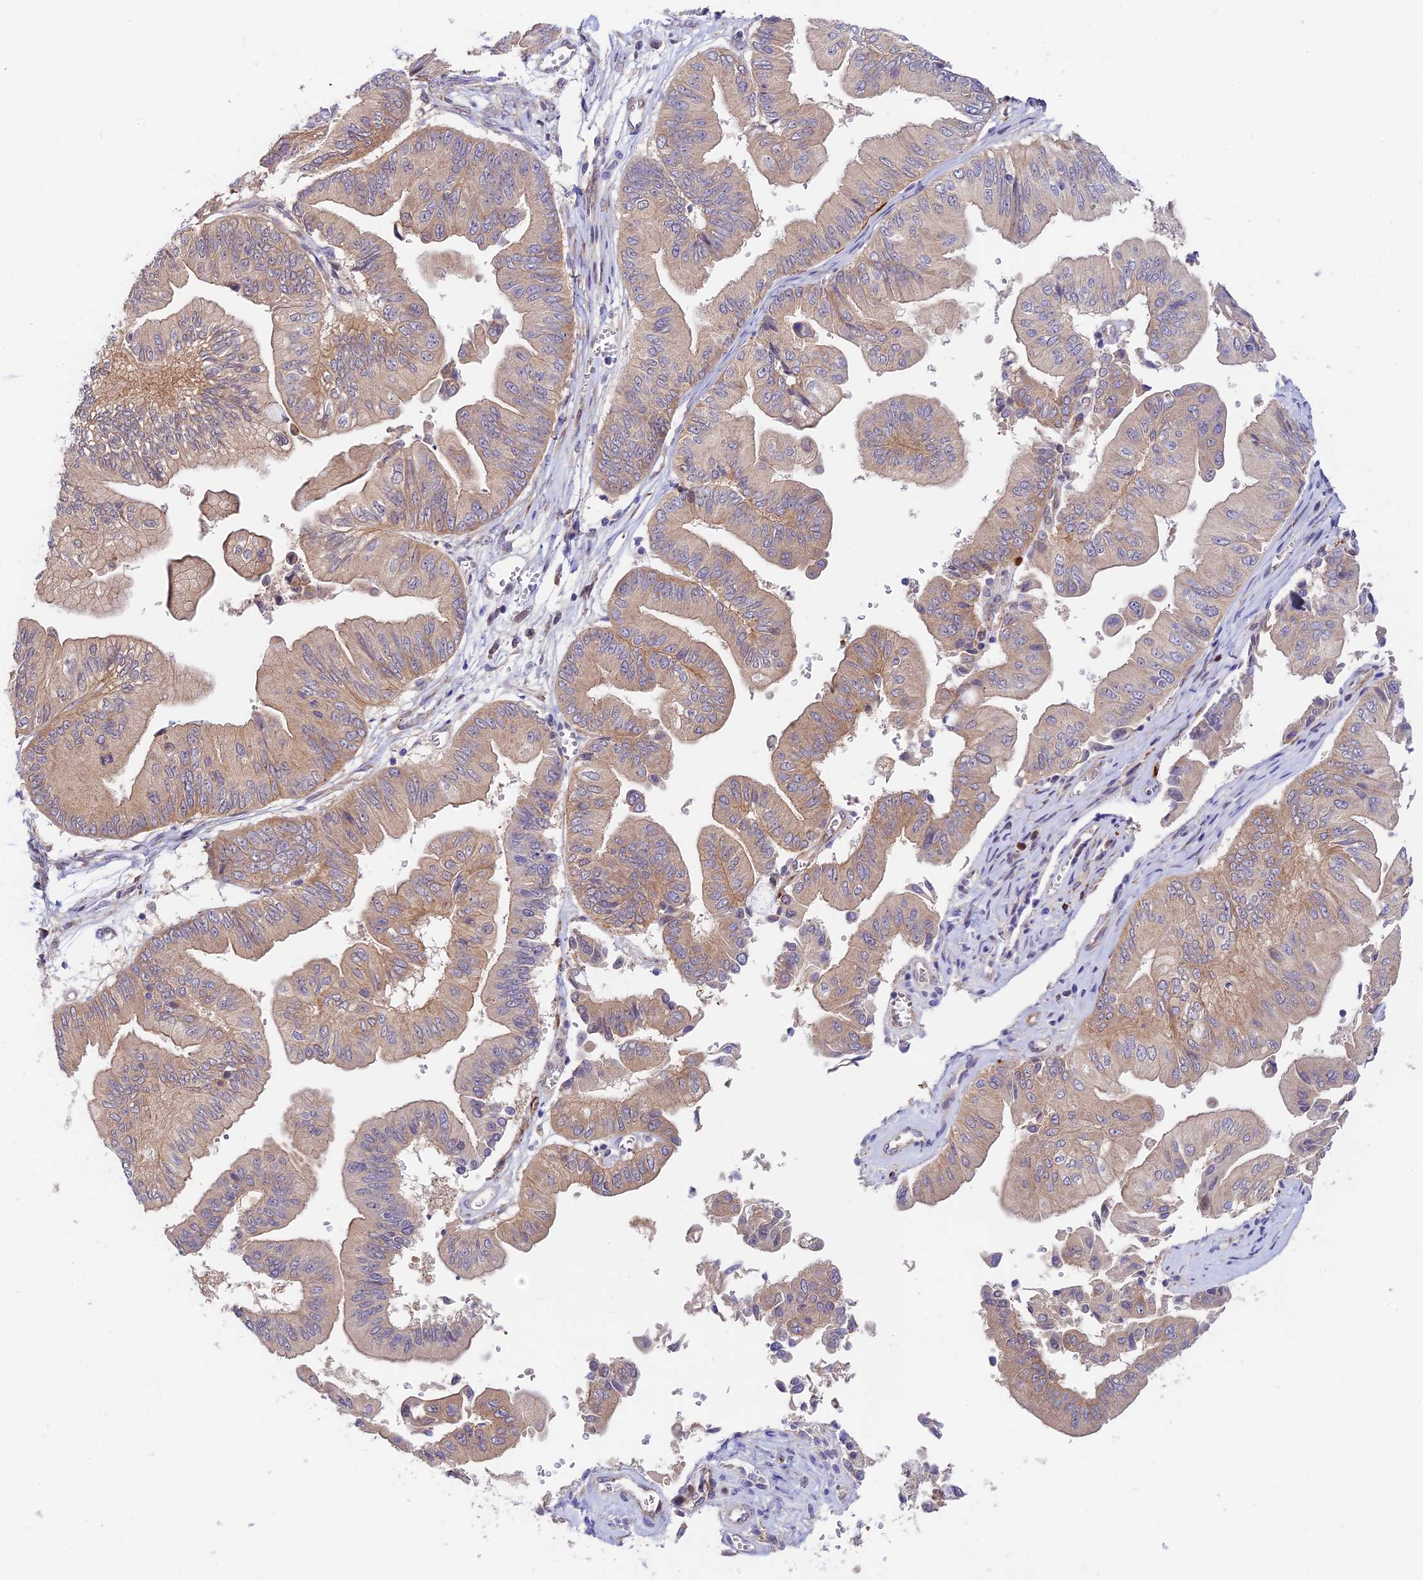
{"staining": {"intensity": "weak", "quantity": ">75%", "location": "cytoplasmic/membranous"}, "tissue": "ovarian cancer", "cell_type": "Tumor cells", "image_type": "cancer", "snomed": [{"axis": "morphology", "description": "Cystadenocarcinoma, mucinous, NOS"}, {"axis": "topography", "description": "Ovary"}], "caption": "Immunohistochemical staining of mucinous cystadenocarcinoma (ovarian) exhibits low levels of weak cytoplasmic/membranous protein staining in about >75% of tumor cells.", "gene": "ANKRD50", "patient": {"sex": "female", "age": 61}}